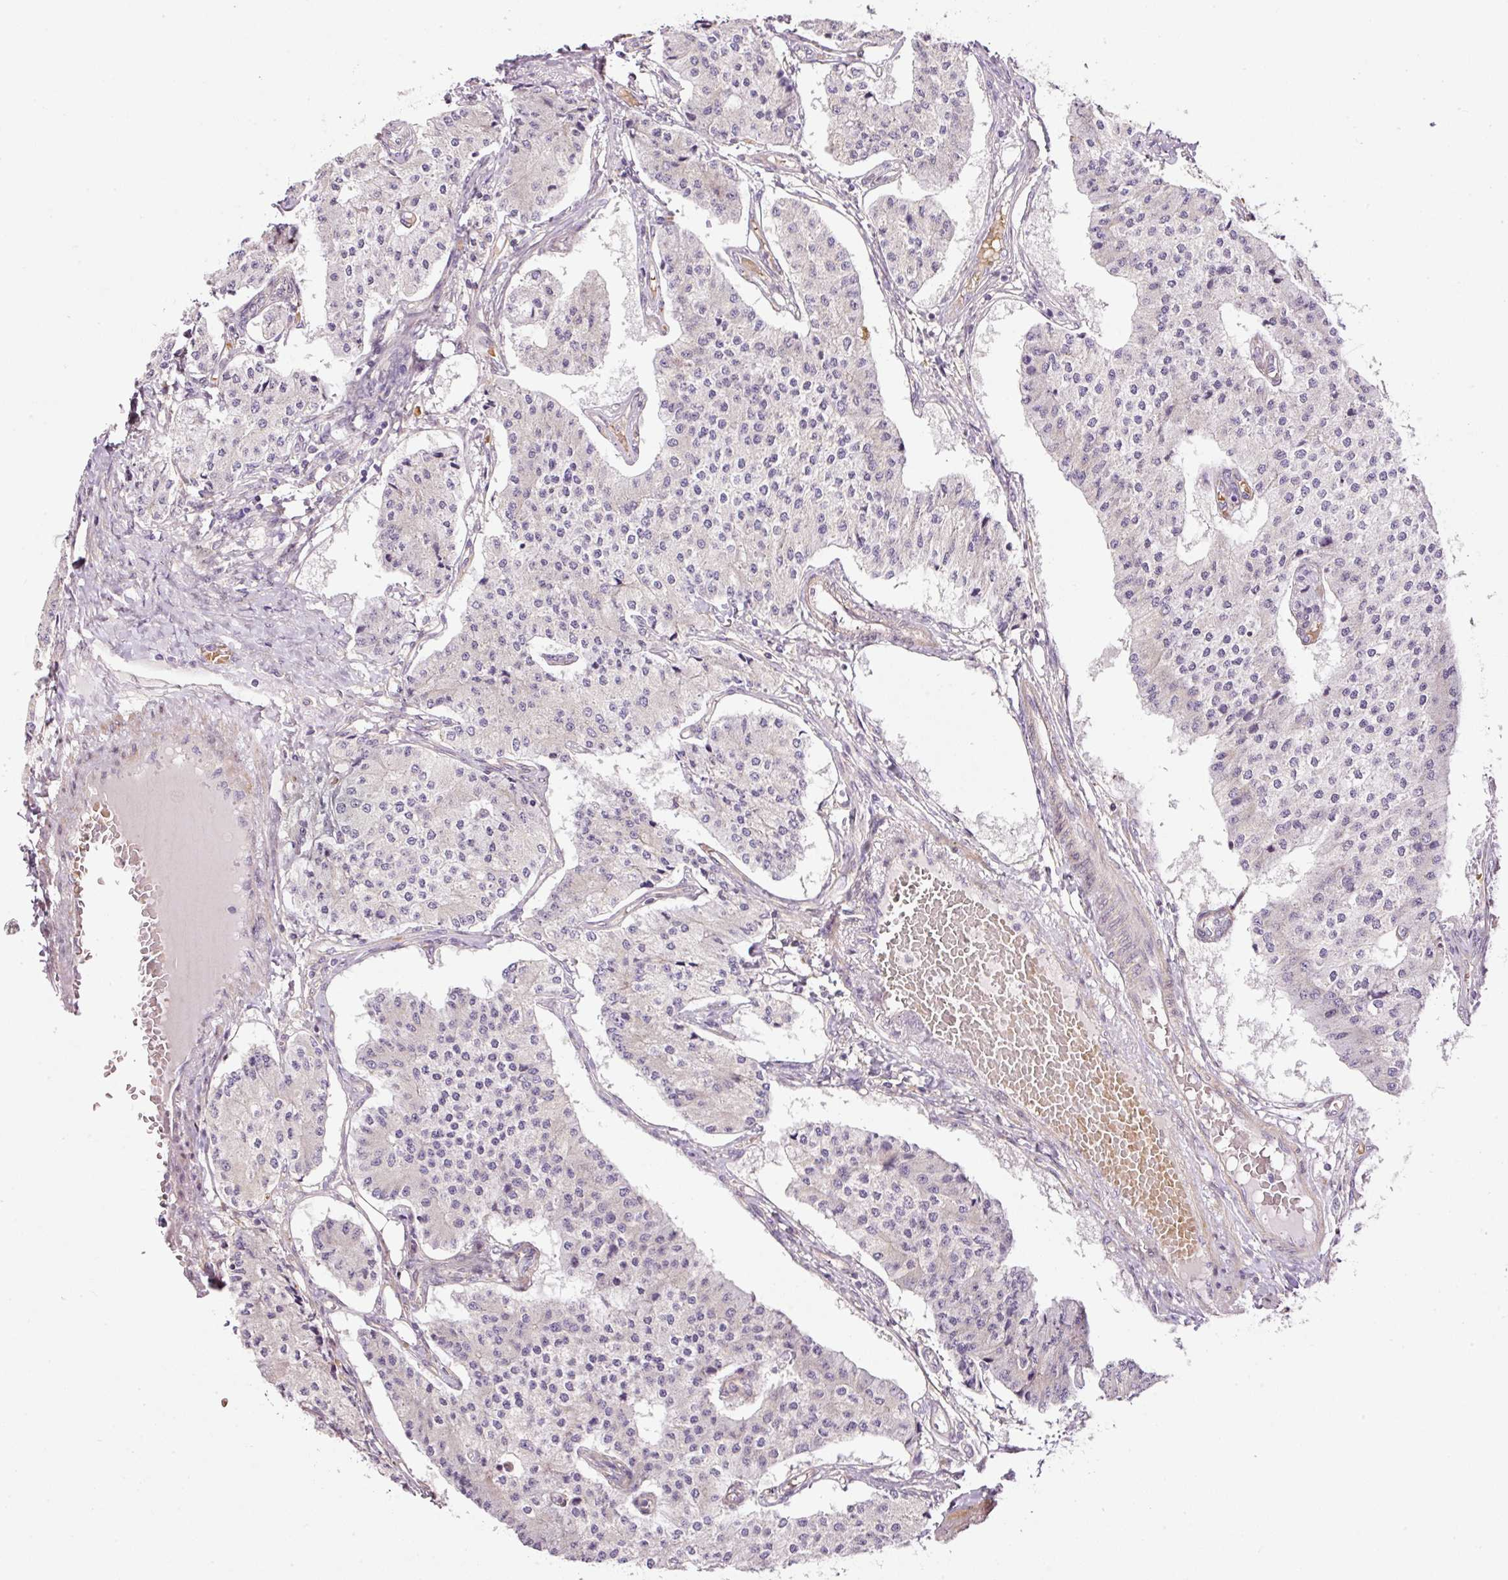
{"staining": {"intensity": "negative", "quantity": "none", "location": "none"}, "tissue": "carcinoid", "cell_type": "Tumor cells", "image_type": "cancer", "snomed": [{"axis": "morphology", "description": "Carcinoid, malignant, NOS"}, {"axis": "topography", "description": "Colon"}], "caption": "Tumor cells are negative for protein expression in human carcinoid. Brightfield microscopy of immunohistochemistry stained with DAB (brown) and hematoxylin (blue), captured at high magnification.", "gene": "TBC1D2B", "patient": {"sex": "female", "age": 52}}